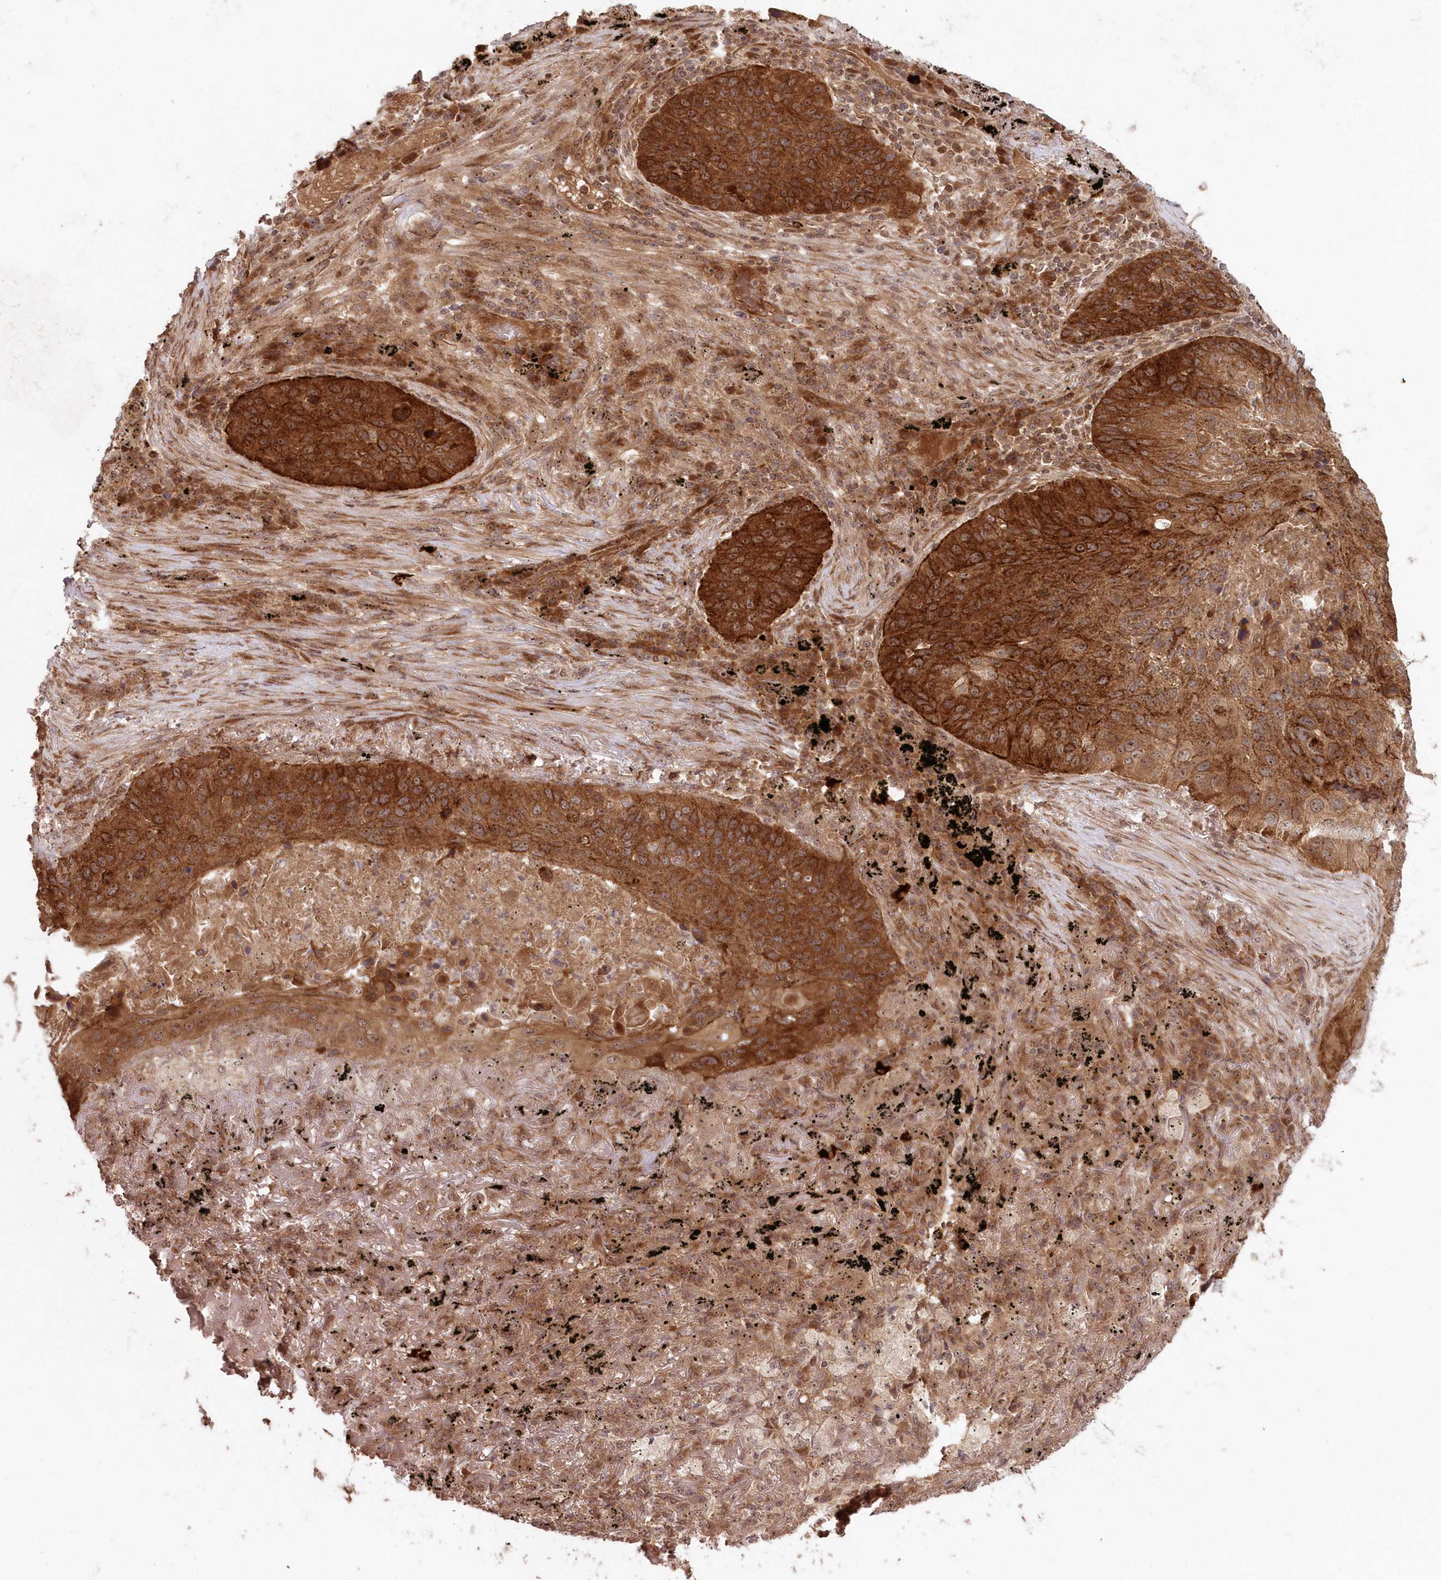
{"staining": {"intensity": "strong", "quantity": ">75%", "location": "cytoplasmic/membranous,nuclear"}, "tissue": "lung cancer", "cell_type": "Tumor cells", "image_type": "cancer", "snomed": [{"axis": "morphology", "description": "Squamous cell carcinoma, NOS"}, {"axis": "topography", "description": "Lung"}], "caption": "This histopathology image exhibits IHC staining of human lung squamous cell carcinoma, with high strong cytoplasmic/membranous and nuclear expression in approximately >75% of tumor cells.", "gene": "SERINC1", "patient": {"sex": "female", "age": 63}}